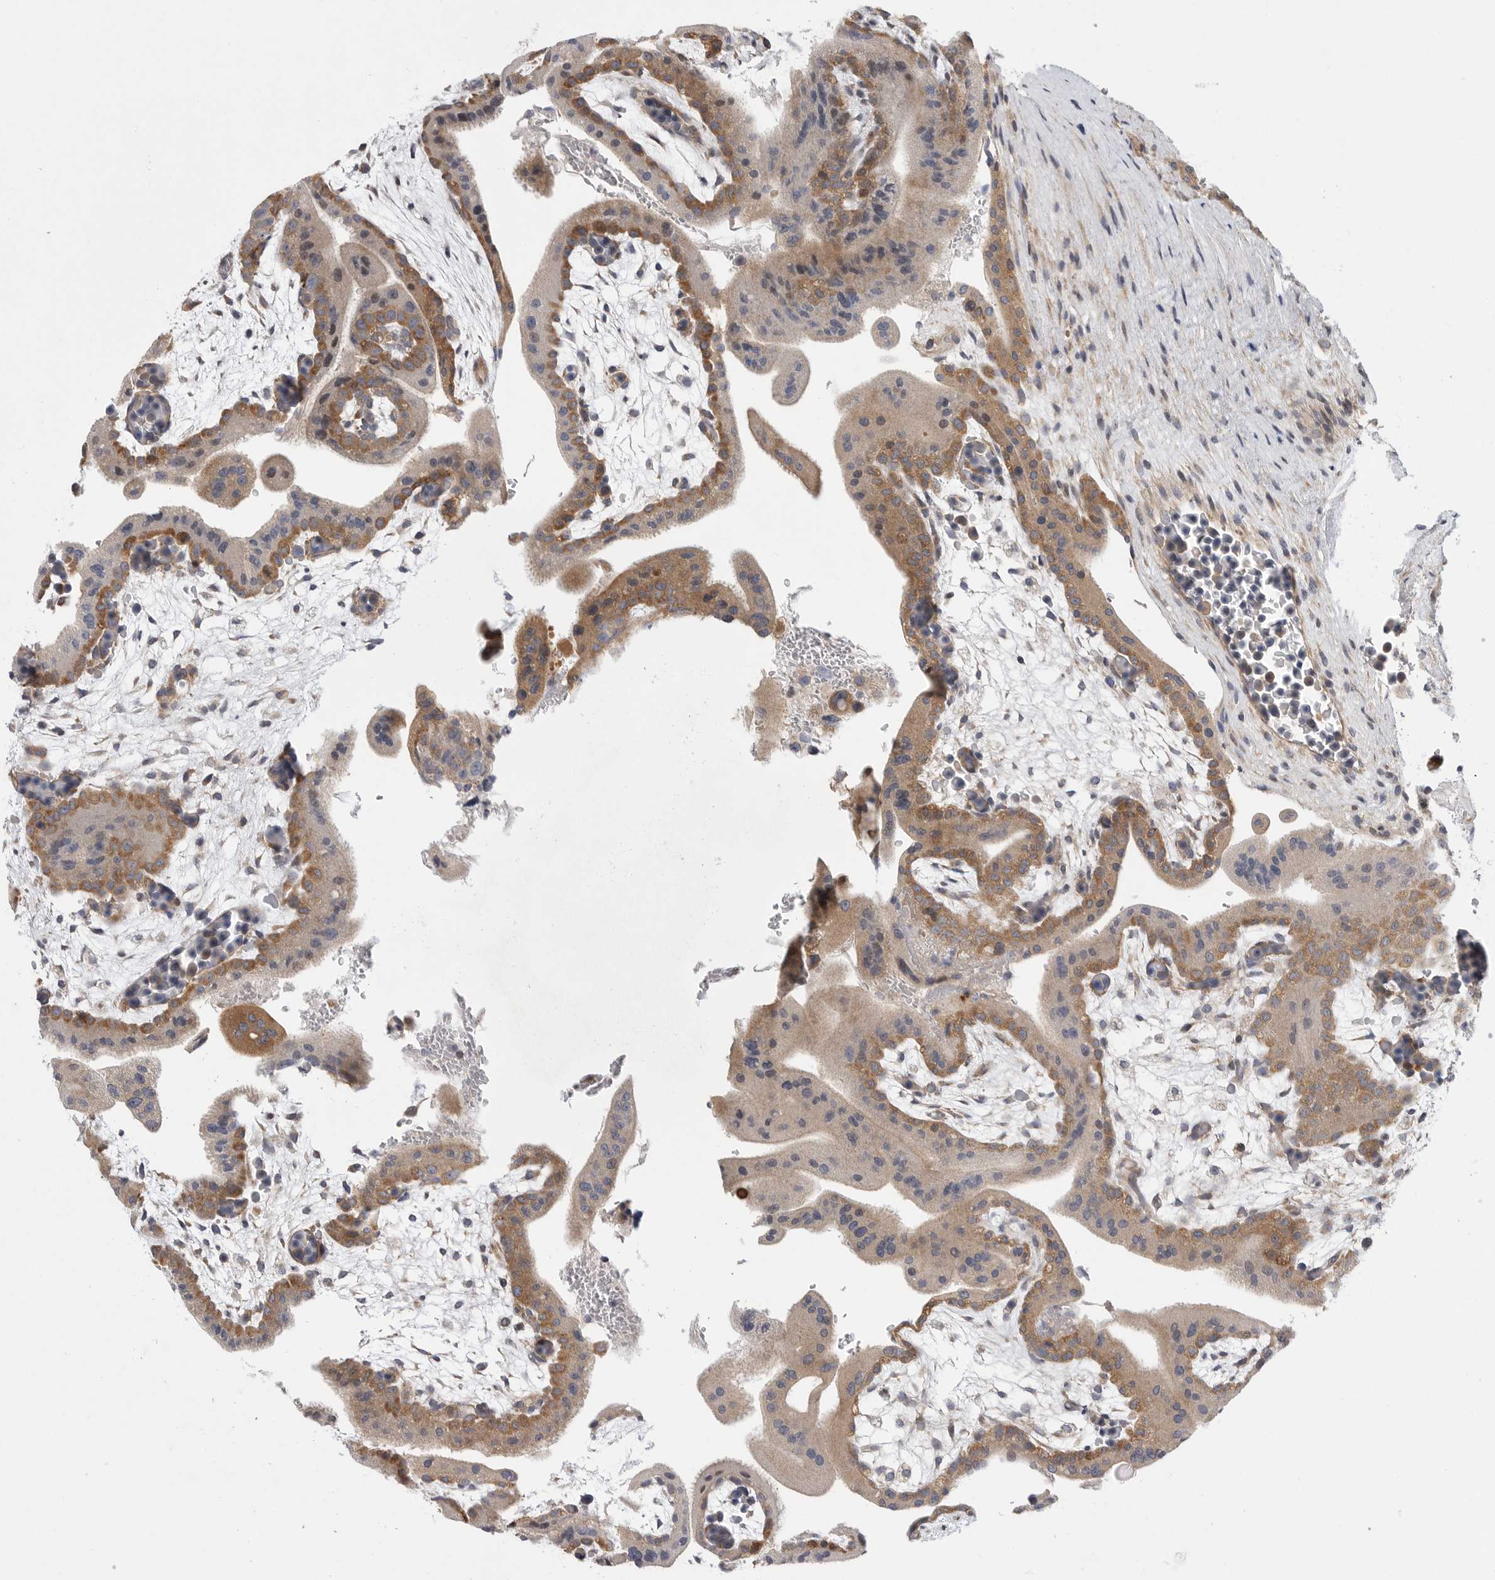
{"staining": {"intensity": "moderate", "quantity": ">75%", "location": "cytoplasmic/membranous"}, "tissue": "placenta", "cell_type": "Decidual cells", "image_type": "normal", "snomed": [{"axis": "morphology", "description": "Normal tissue, NOS"}, {"axis": "topography", "description": "Placenta"}], "caption": "Immunohistochemical staining of normal placenta reveals moderate cytoplasmic/membranous protein staining in about >75% of decidual cells. (Stains: DAB (3,3'-diaminobenzidine) in brown, nuclei in blue, Microscopy: brightfield microscopy at high magnification).", "gene": "FBXO43", "patient": {"sex": "female", "age": 35}}